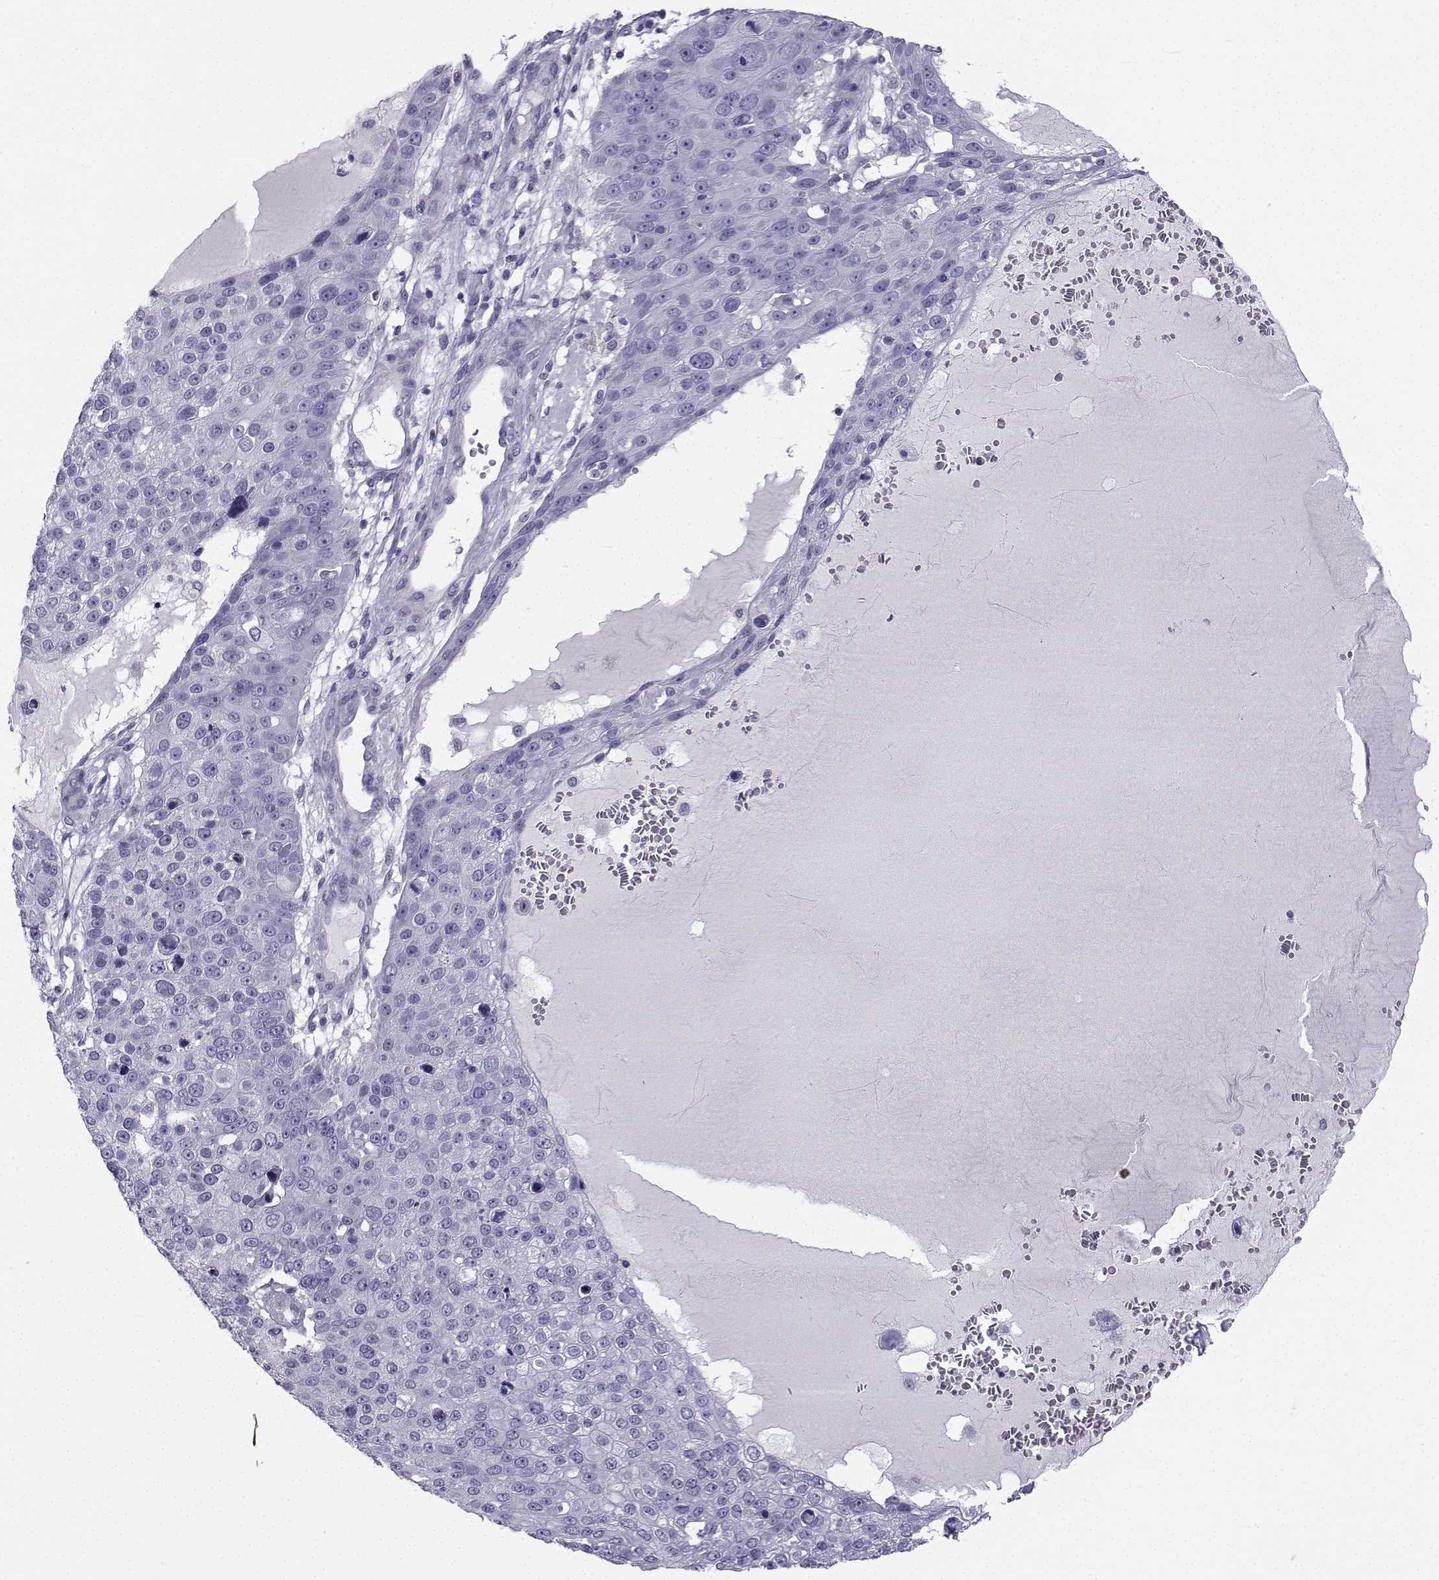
{"staining": {"intensity": "negative", "quantity": "none", "location": "none"}, "tissue": "skin cancer", "cell_type": "Tumor cells", "image_type": "cancer", "snomed": [{"axis": "morphology", "description": "Squamous cell carcinoma, NOS"}, {"axis": "topography", "description": "Skin"}], "caption": "Tumor cells show no significant protein staining in skin cancer.", "gene": "SPANXD", "patient": {"sex": "male", "age": 71}}